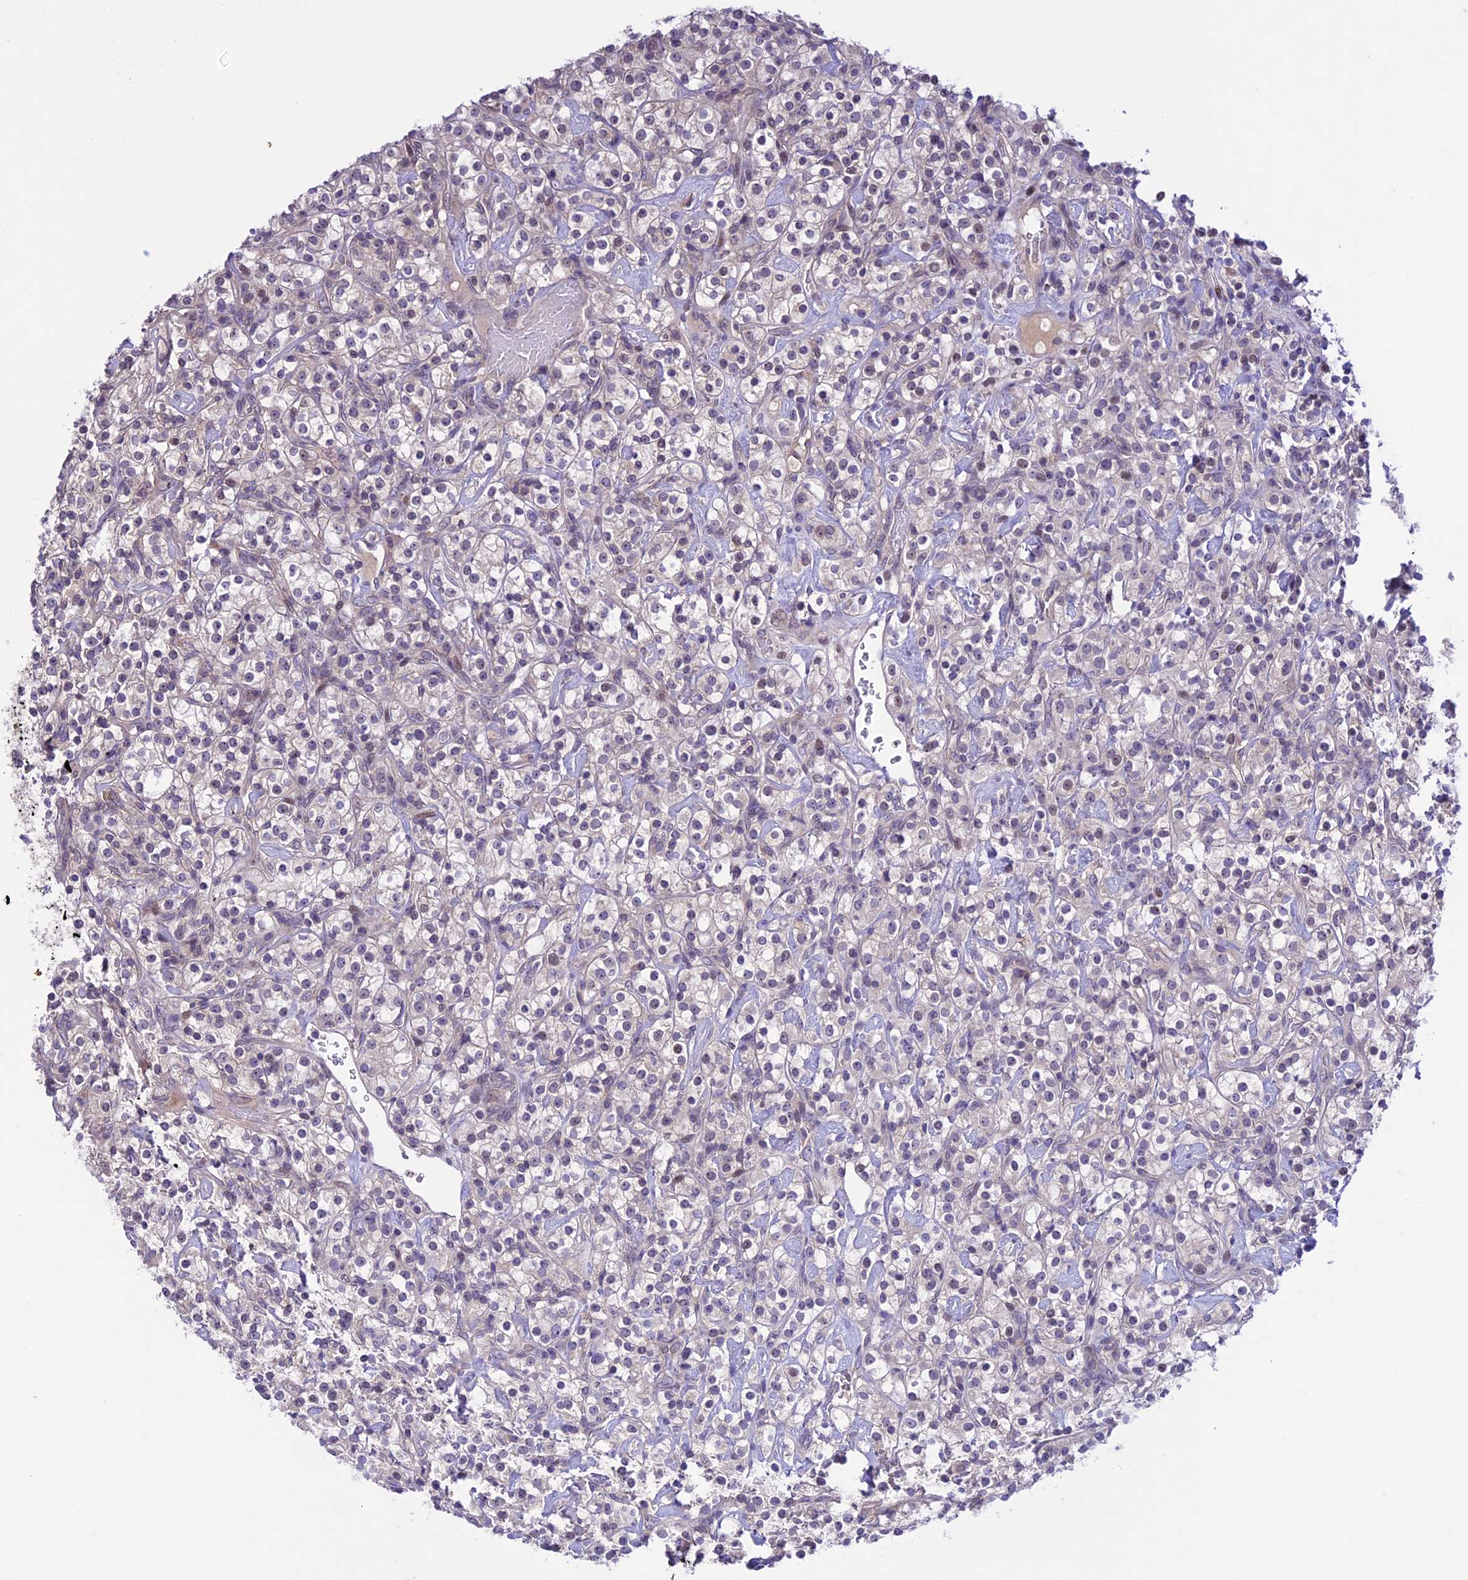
{"staining": {"intensity": "negative", "quantity": "none", "location": "none"}, "tissue": "renal cancer", "cell_type": "Tumor cells", "image_type": "cancer", "snomed": [{"axis": "morphology", "description": "Adenocarcinoma, NOS"}, {"axis": "topography", "description": "Kidney"}], "caption": "Renal adenocarcinoma was stained to show a protein in brown. There is no significant positivity in tumor cells.", "gene": "XKR7", "patient": {"sex": "male", "age": 77}}